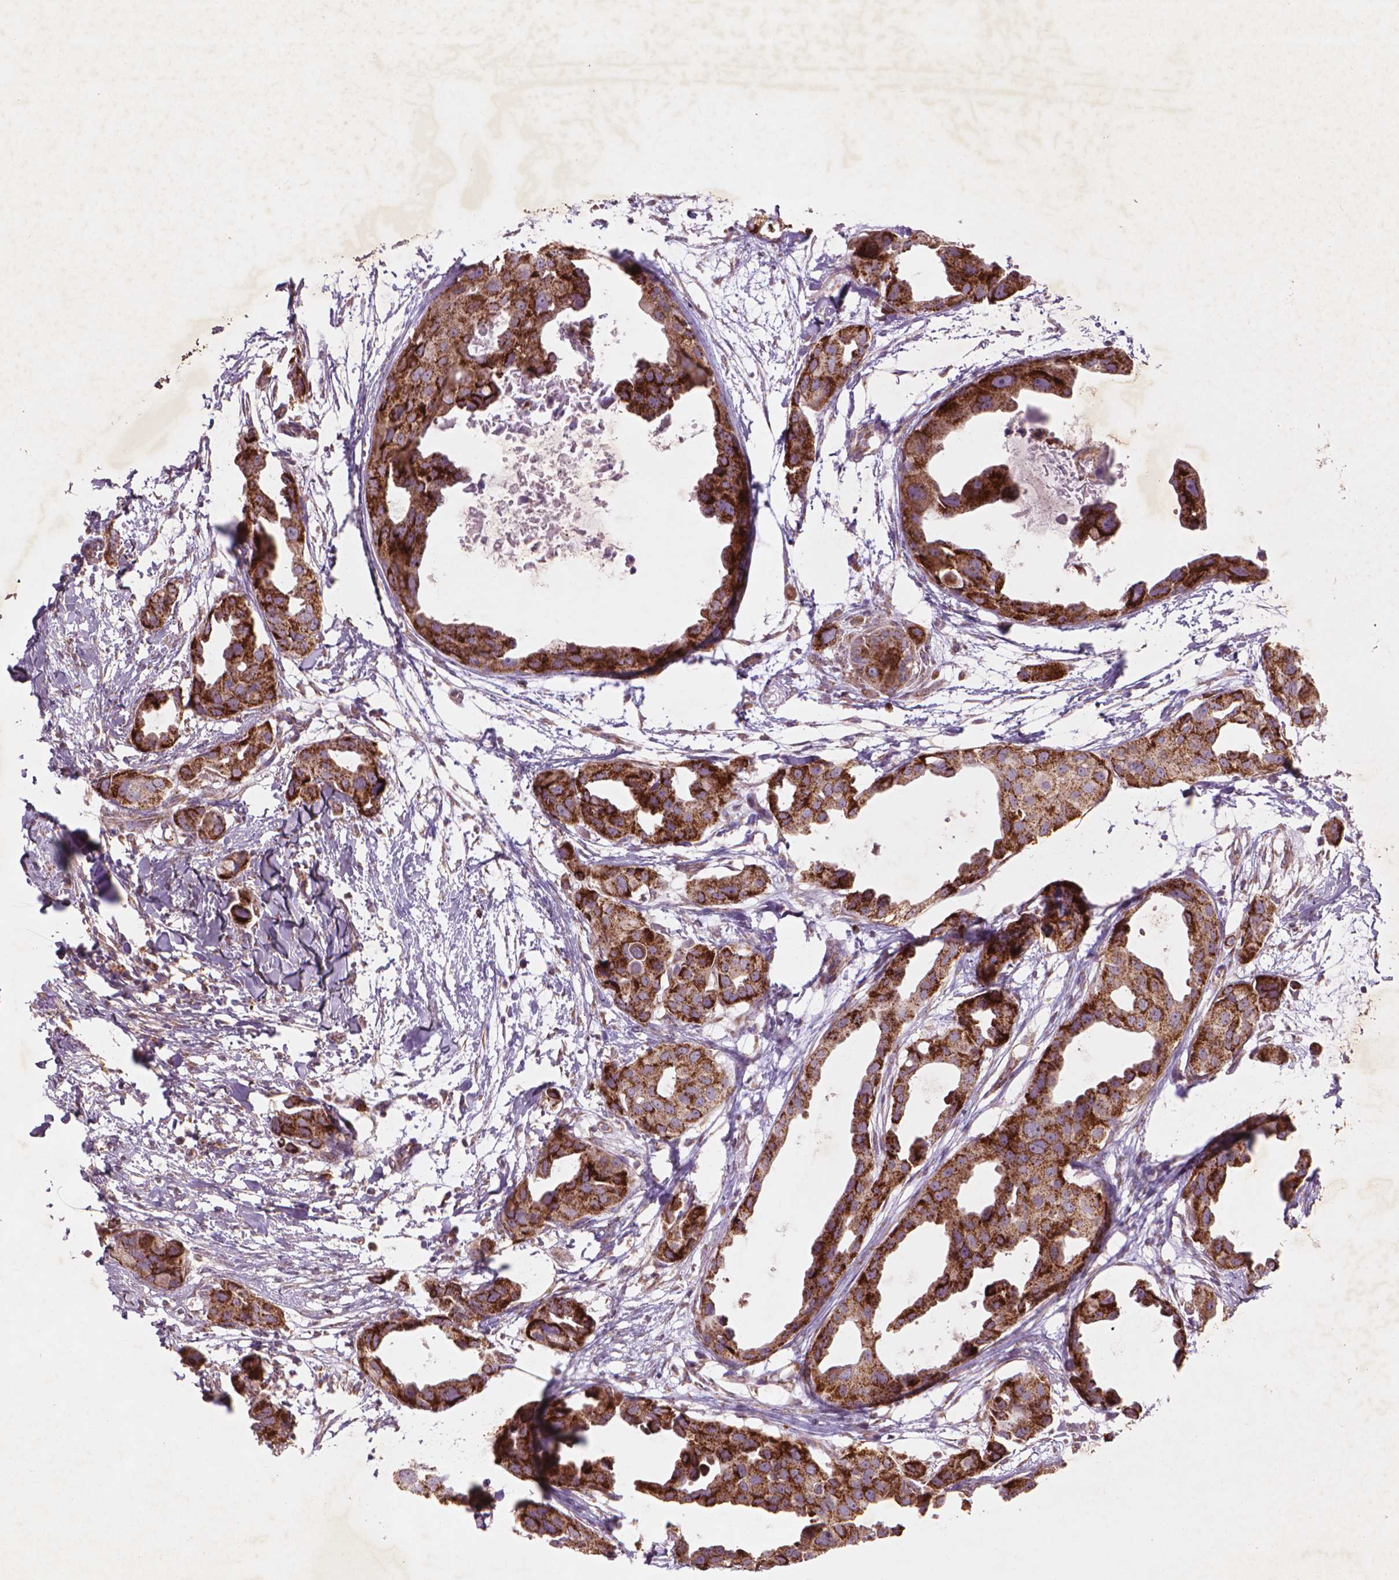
{"staining": {"intensity": "strong", "quantity": ">75%", "location": "cytoplasmic/membranous"}, "tissue": "breast cancer", "cell_type": "Tumor cells", "image_type": "cancer", "snomed": [{"axis": "morphology", "description": "Duct carcinoma"}, {"axis": "topography", "description": "Breast"}], "caption": "Immunohistochemical staining of human breast cancer shows high levels of strong cytoplasmic/membranous protein staining in about >75% of tumor cells.", "gene": "NLRX1", "patient": {"sex": "female", "age": 38}}